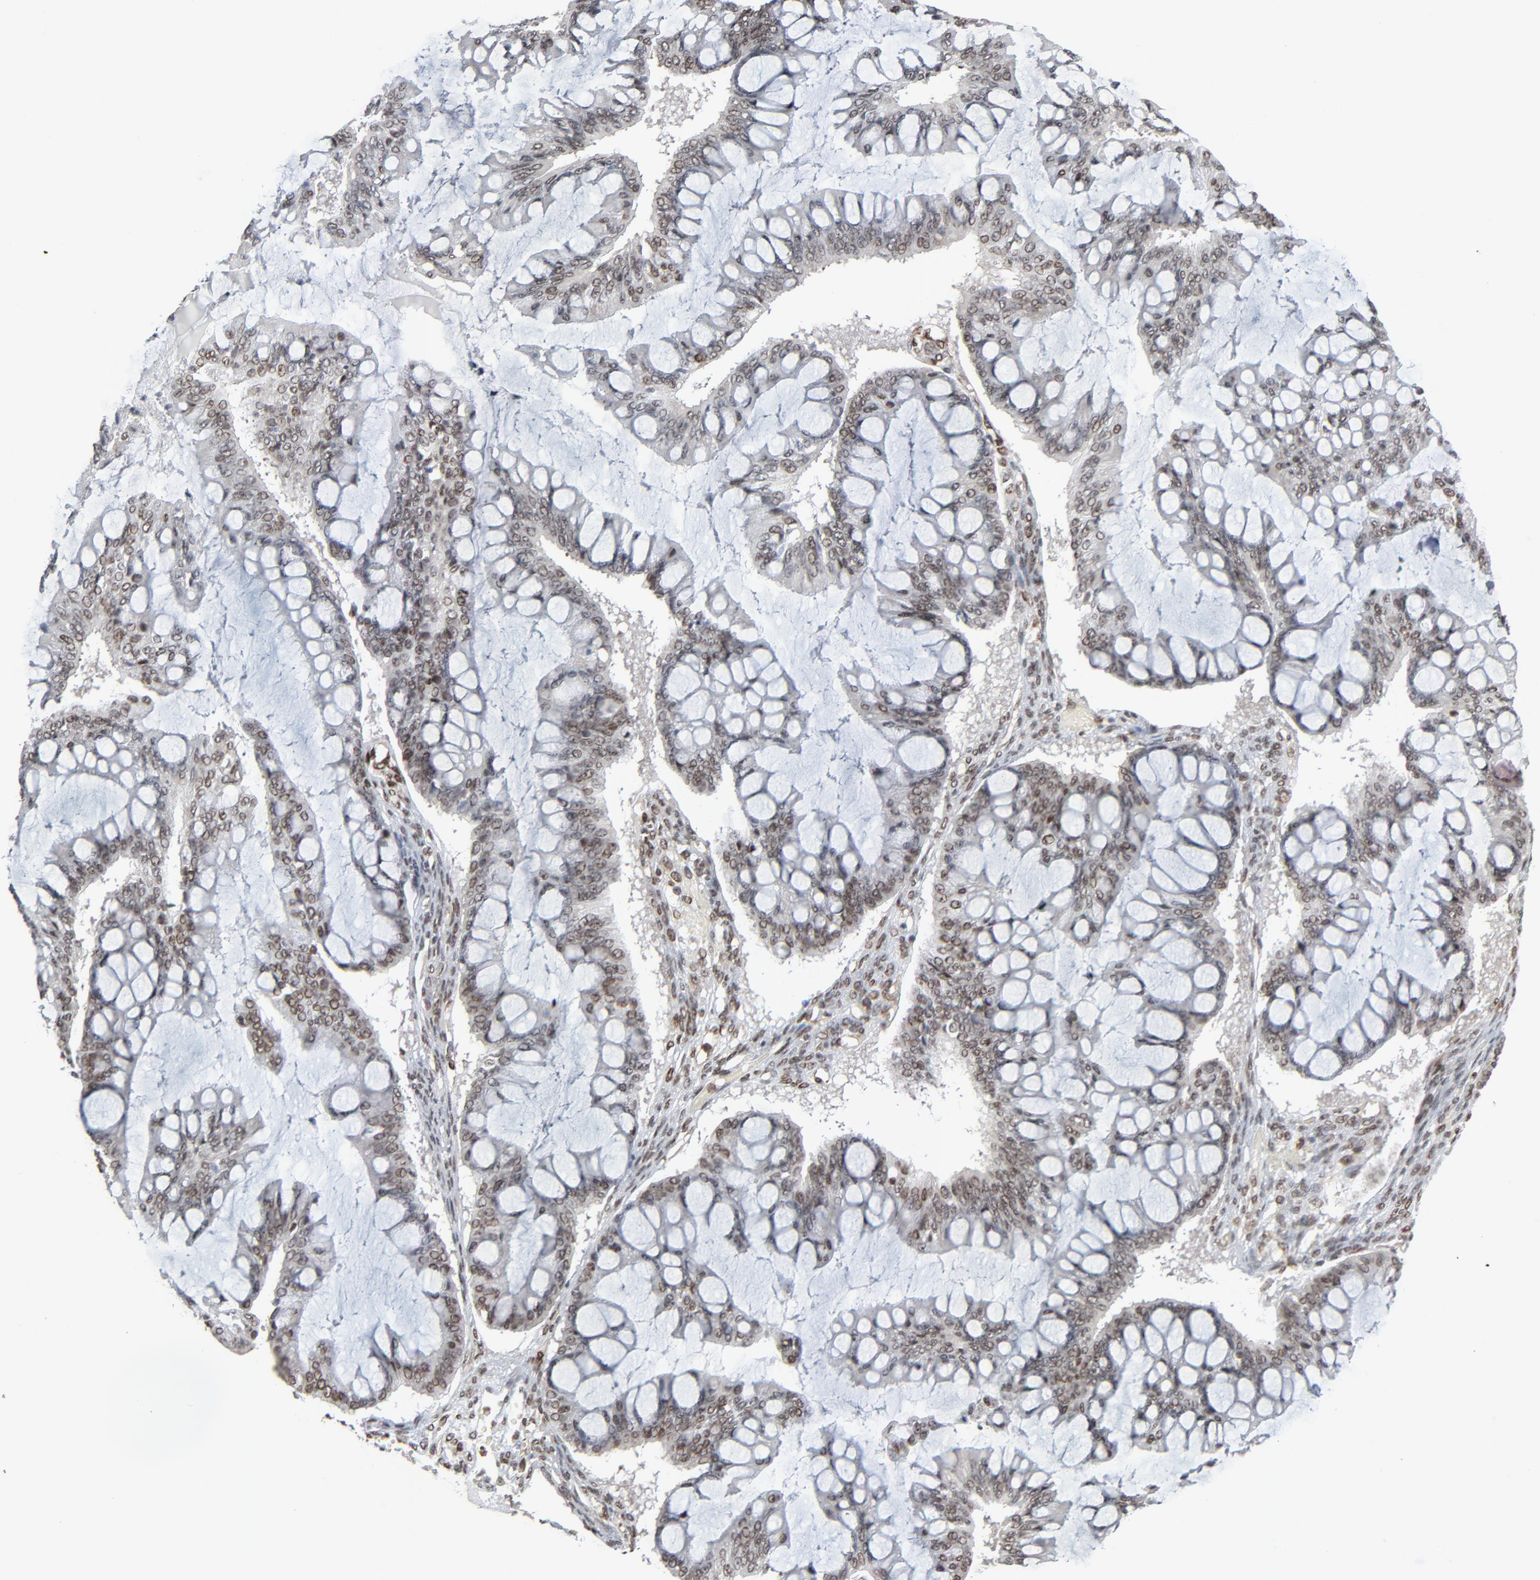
{"staining": {"intensity": "strong", "quantity": ">75%", "location": "nuclear"}, "tissue": "ovarian cancer", "cell_type": "Tumor cells", "image_type": "cancer", "snomed": [{"axis": "morphology", "description": "Cystadenocarcinoma, mucinous, NOS"}, {"axis": "topography", "description": "Ovary"}], "caption": "Immunohistochemical staining of ovarian cancer (mucinous cystadenocarcinoma) shows high levels of strong nuclear protein positivity in about >75% of tumor cells. The staining was performed using DAB (3,3'-diaminobenzidine) to visualize the protein expression in brown, while the nuclei were stained in blue with hematoxylin (Magnification: 20x).", "gene": "CUX1", "patient": {"sex": "female", "age": 73}}